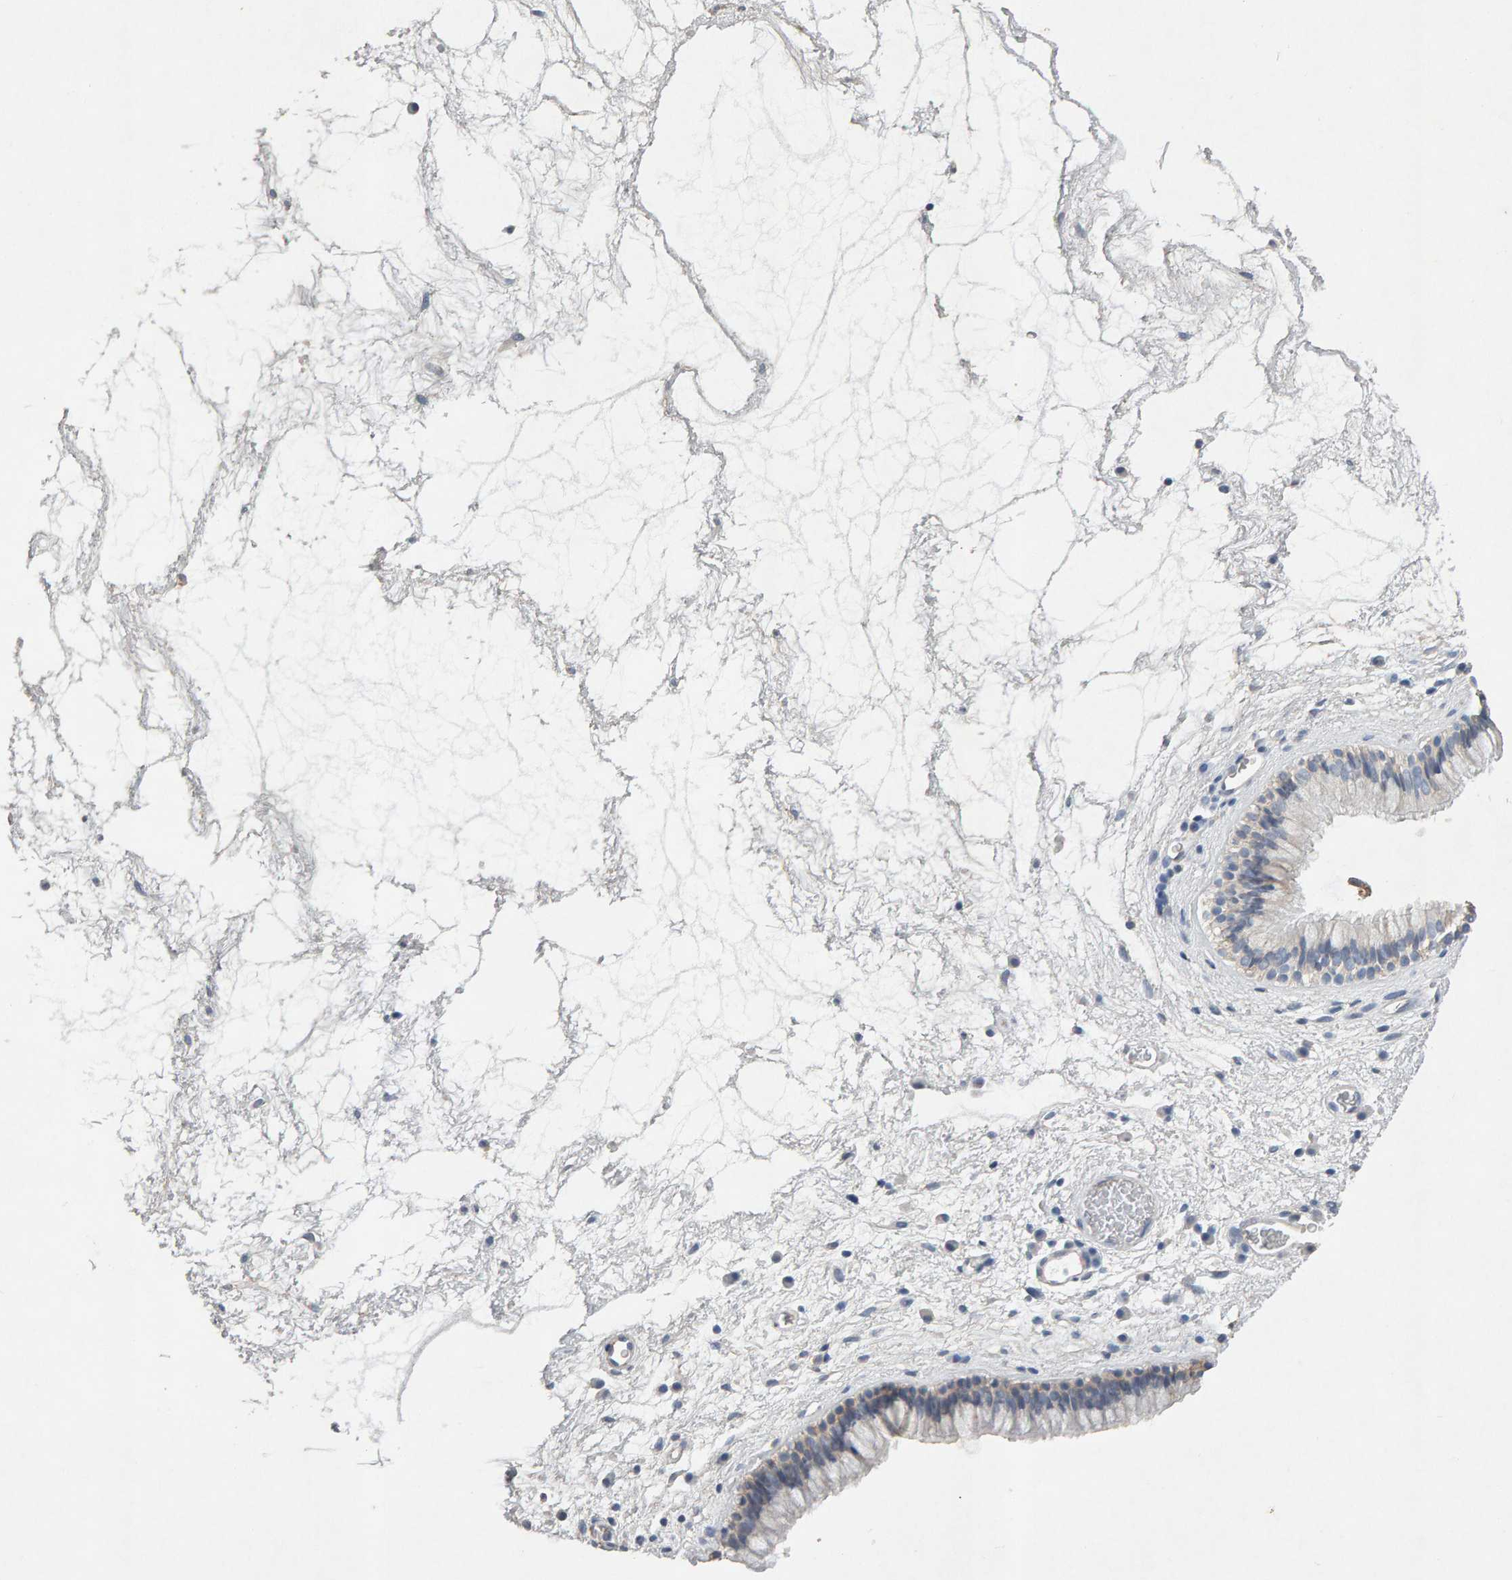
{"staining": {"intensity": "weak", "quantity": "25%-75%", "location": "cytoplasmic/membranous"}, "tissue": "nasopharynx", "cell_type": "Respiratory epithelial cells", "image_type": "normal", "snomed": [{"axis": "morphology", "description": "Normal tissue, NOS"}, {"axis": "morphology", "description": "Inflammation, NOS"}, {"axis": "topography", "description": "Nasopharynx"}], "caption": "Immunohistochemistry (IHC) (DAB (3,3'-diaminobenzidine)) staining of benign nasopharynx demonstrates weak cytoplasmic/membranous protein expression in about 25%-75% of respiratory epithelial cells.", "gene": "PTPRM", "patient": {"sex": "male", "age": 48}}